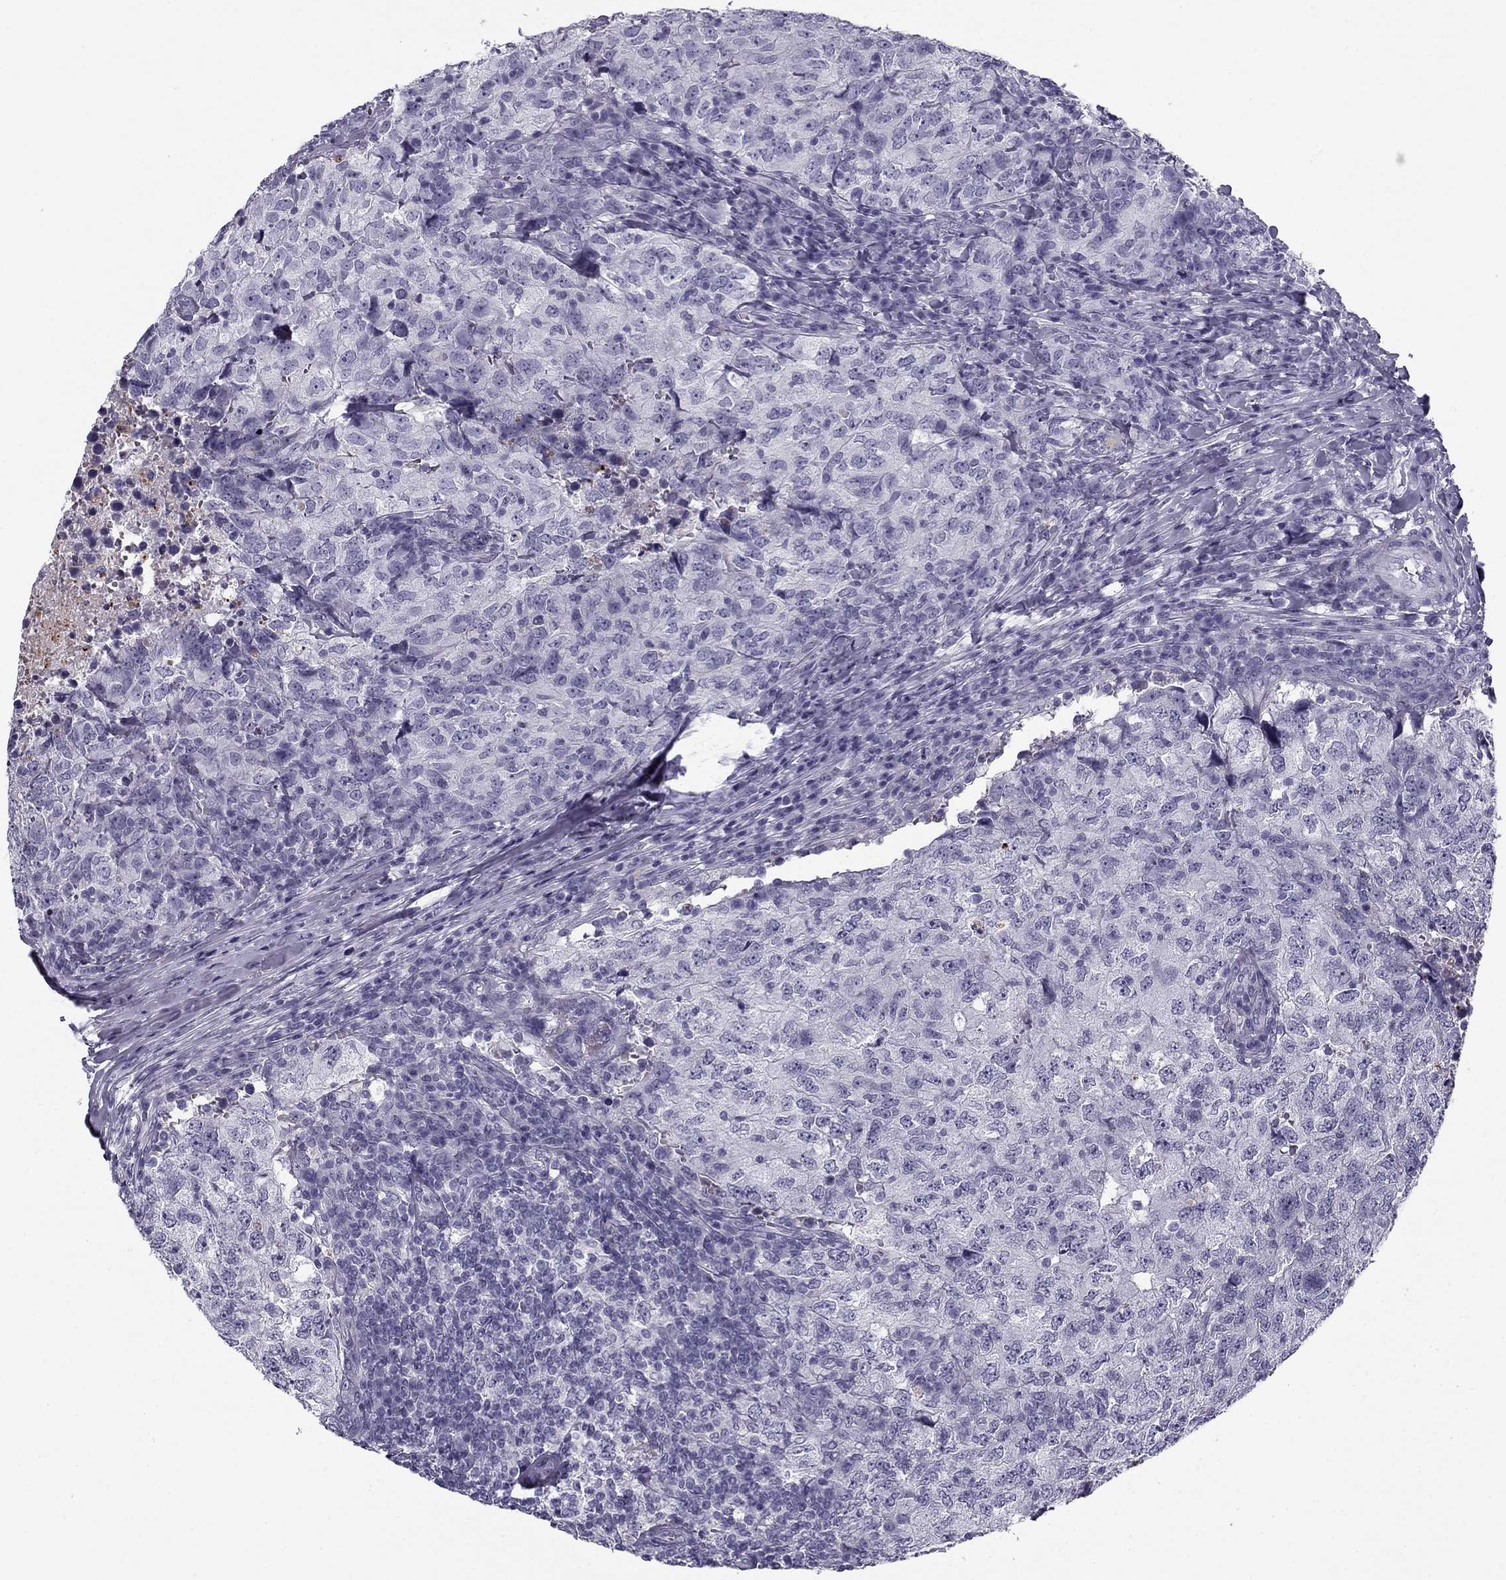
{"staining": {"intensity": "negative", "quantity": "none", "location": "none"}, "tissue": "breast cancer", "cell_type": "Tumor cells", "image_type": "cancer", "snomed": [{"axis": "morphology", "description": "Duct carcinoma"}, {"axis": "topography", "description": "Breast"}], "caption": "An immunohistochemistry histopathology image of intraductal carcinoma (breast) is shown. There is no staining in tumor cells of intraductal carcinoma (breast).", "gene": "MC5R", "patient": {"sex": "female", "age": 30}}